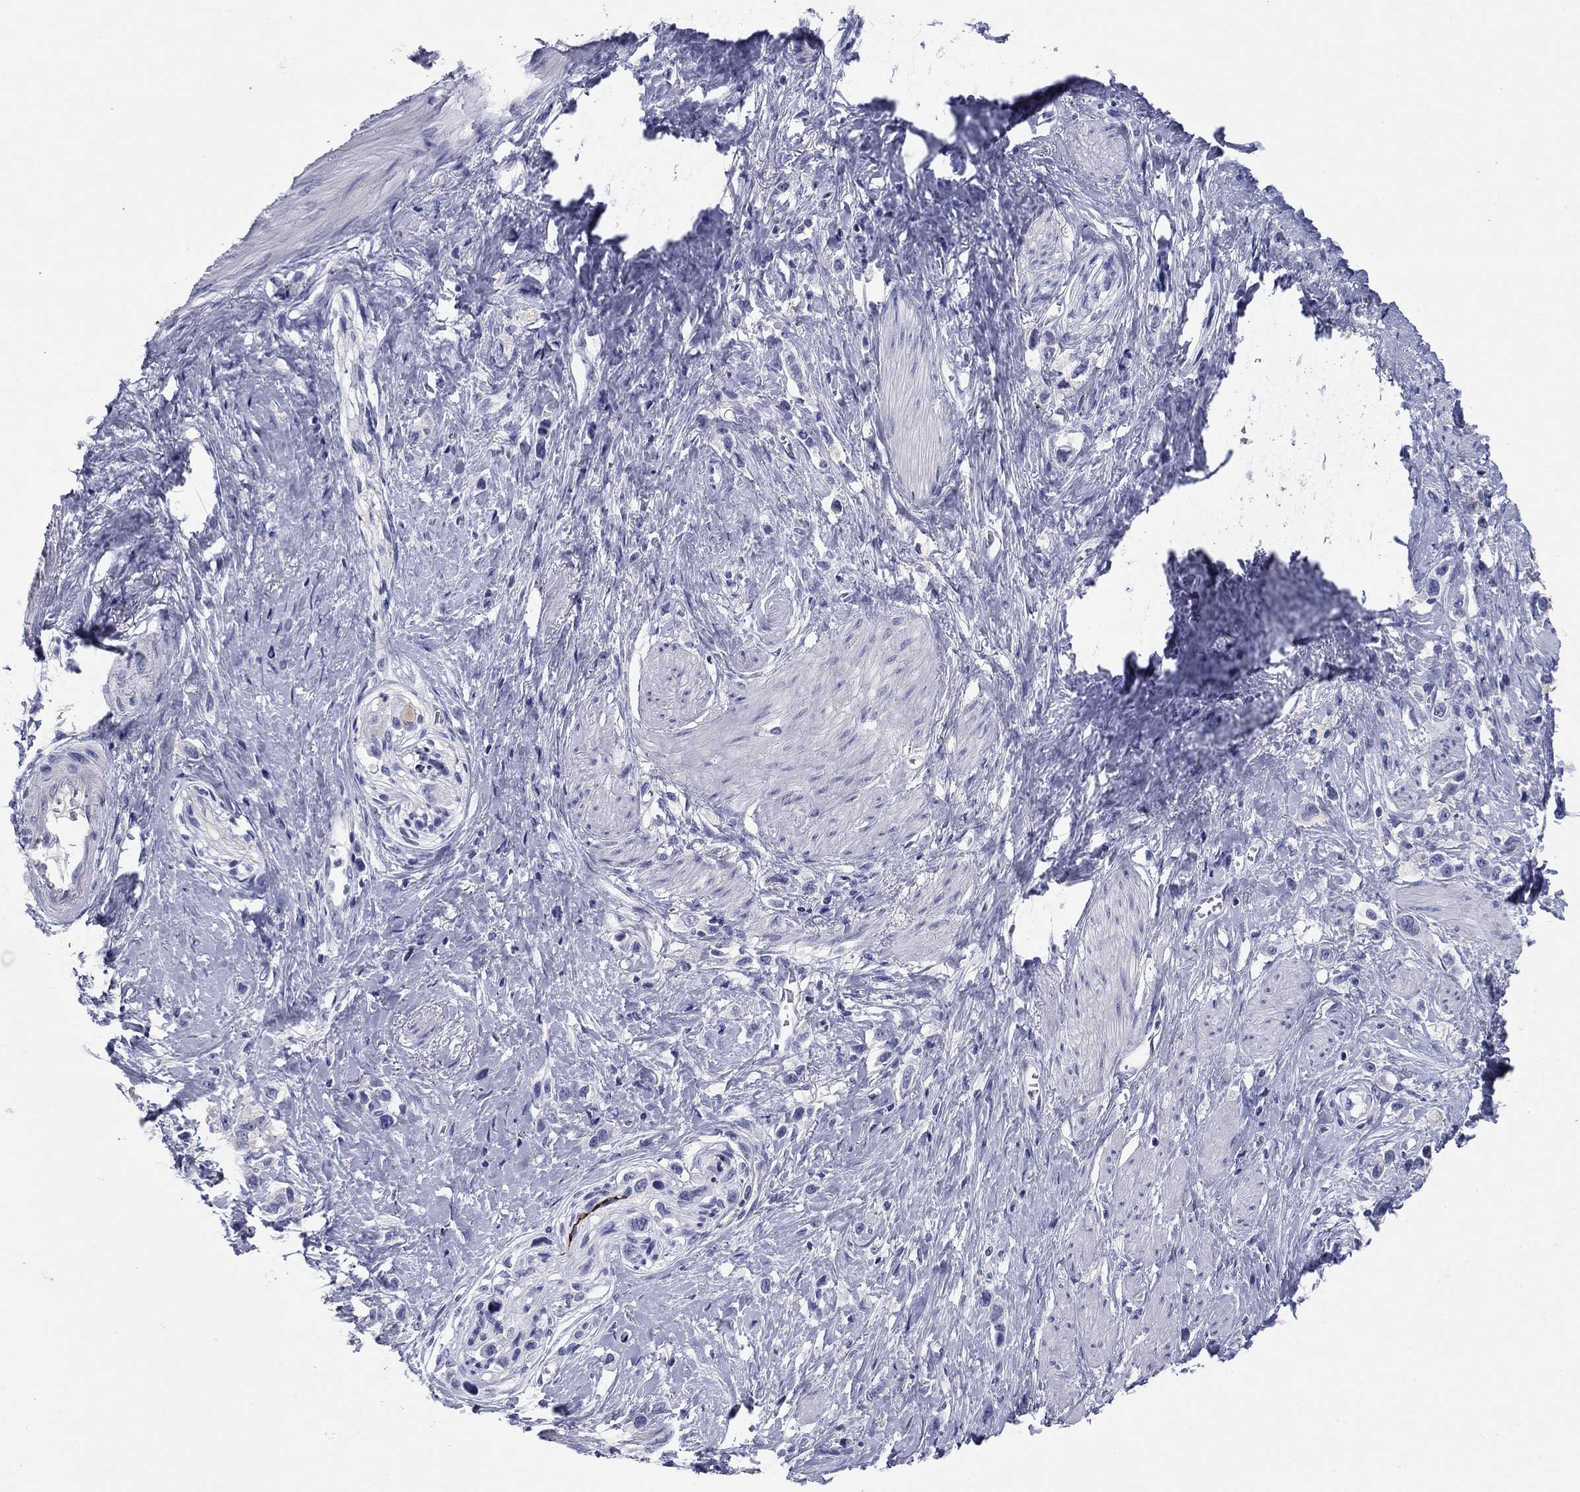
{"staining": {"intensity": "negative", "quantity": "none", "location": "none"}, "tissue": "stomach cancer", "cell_type": "Tumor cells", "image_type": "cancer", "snomed": [{"axis": "morphology", "description": "Normal tissue, NOS"}, {"axis": "morphology", "description": "Adenocarcinoma, NOS"}, {"axis": "morphology", "description": "Adenocarcinoma, High grade"}, {"axis": "topography", "description": "Stomach, upper"}, {"axis": "topography", "description": "Stomach"}], "caption": "Tumor cells show no significant staining in stomach cancer (high-grade adenocarcinoma).", "gene": "KCNH1", "patient": {"sex": "female", "age": 65}}